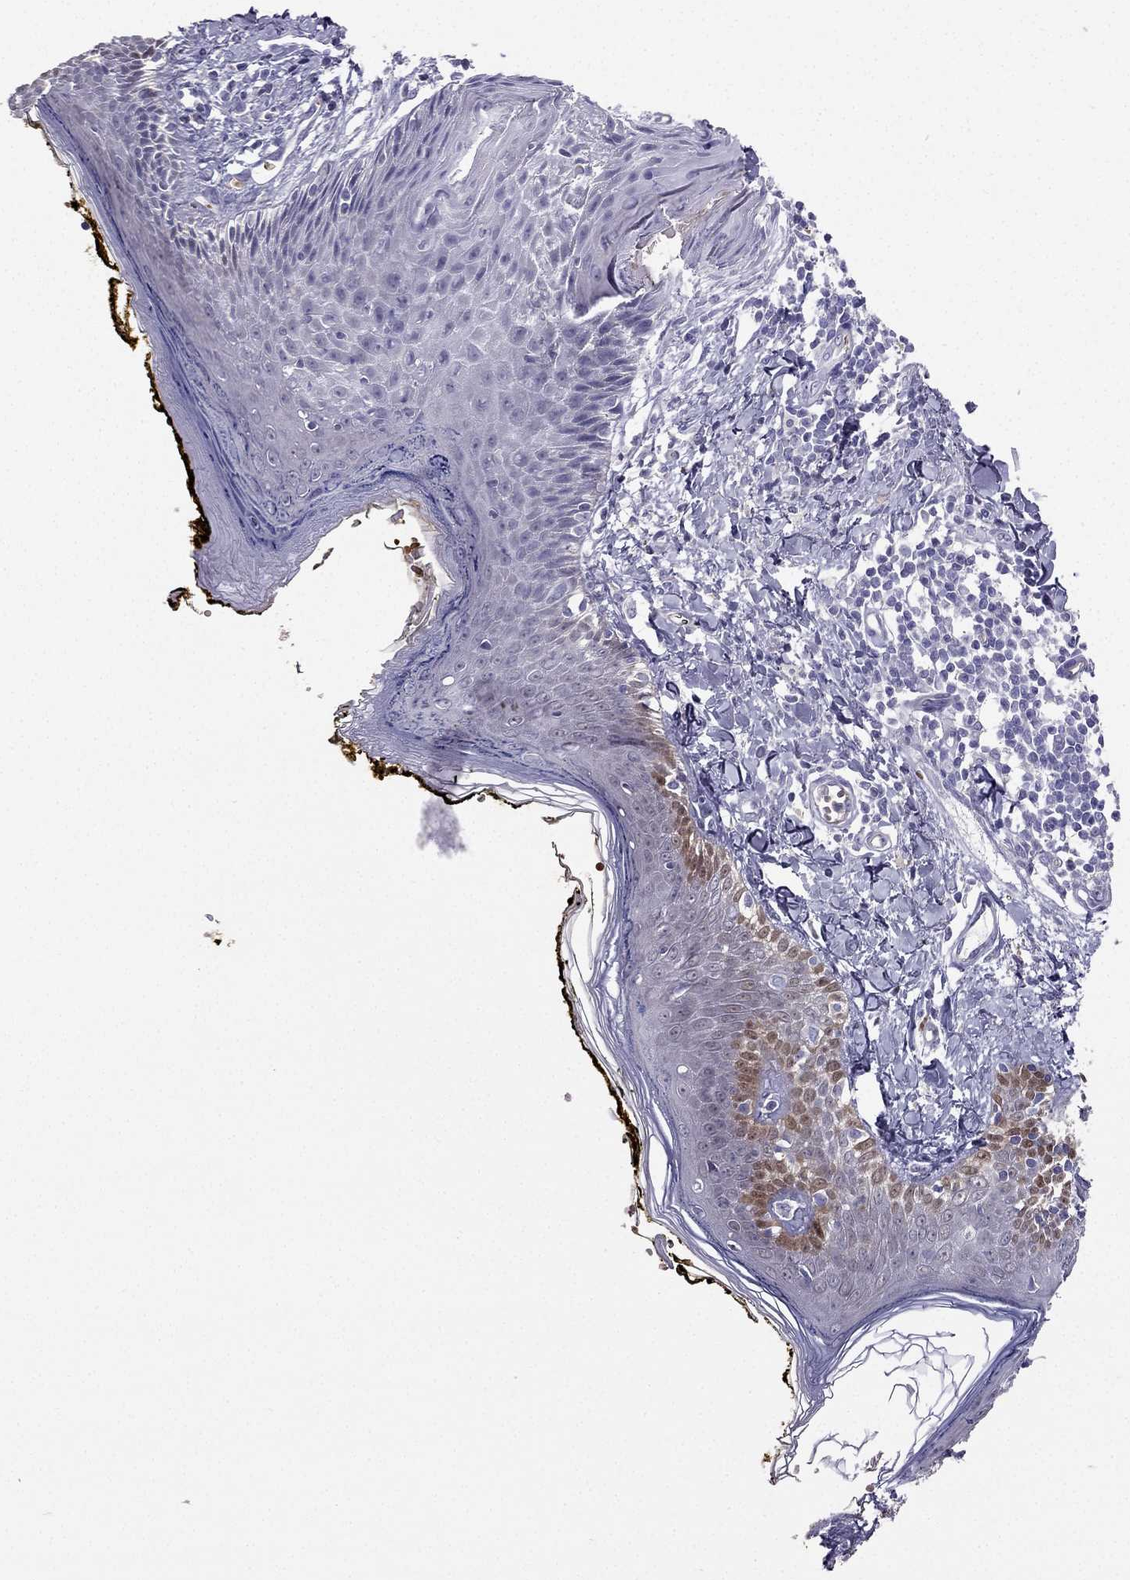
{"staining": {"intensity": "negative", "quantity": "none", "location": "none"}, "tissue": "skin", "cell_type": "Fibroblasts", "image_type": "normal", "snomed": [{"axis": "morphology", "description": "Normal tissue, NOS"}, {"axis": "topography", "description": "Skin"}], "caption": "Fibroblasts show no significant staining in normal skin.", "gene": "RSPH14", "patient": {"sex": "male", "age": 76}}